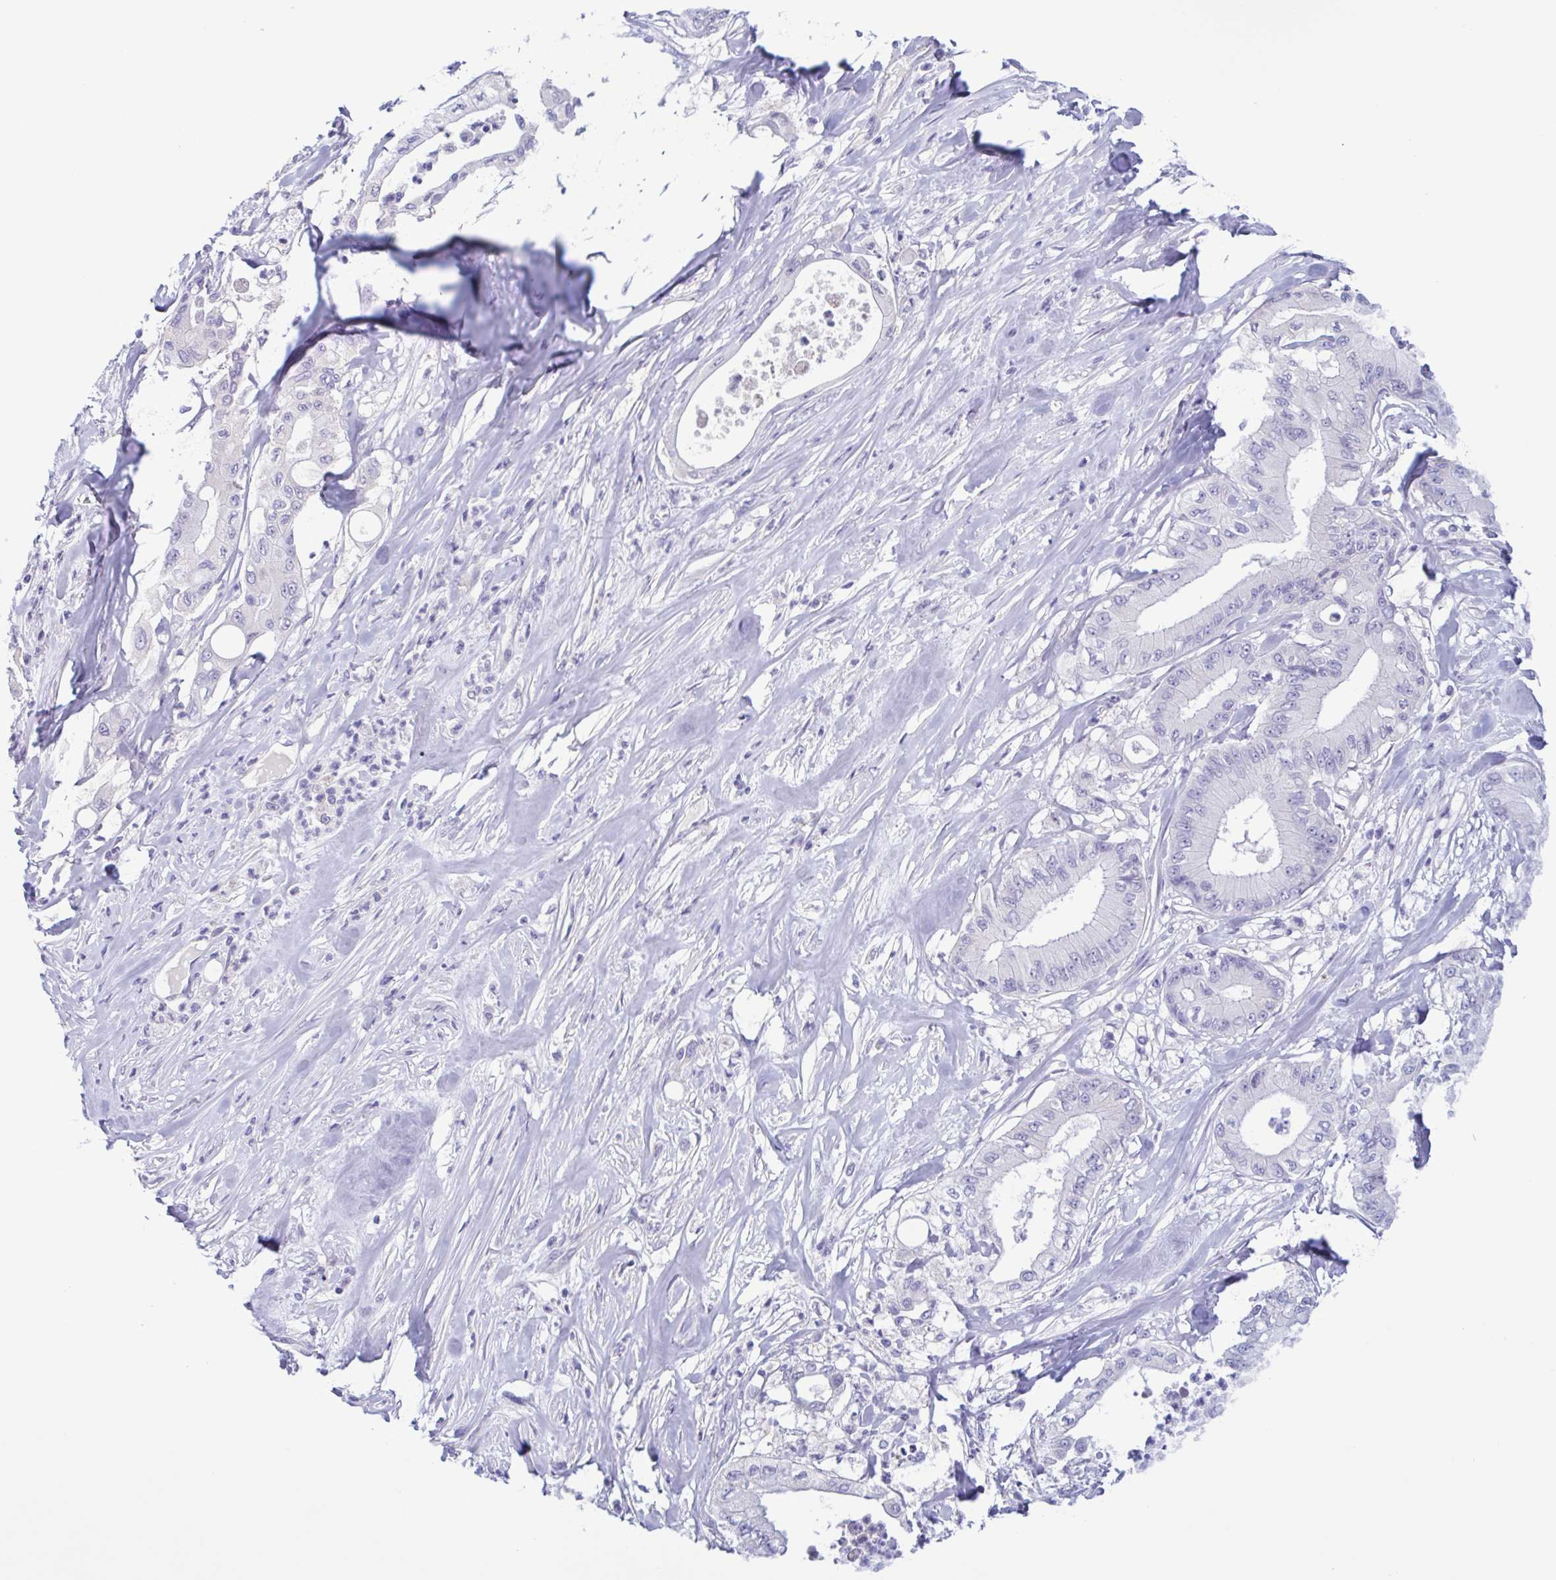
{"staining": {"intensity": "negative", "quantity": "none", "location": "none"}, "tissue": "pancreatic cancer", "cell_type": "Tumor cells", "image_type": "cancer", "snomed": [{"axis": "morphology", "description": "Adenocarcinoma, NOS"}, {"axis": "topography", "description": "Pancreas"}], "caption": "High power microscopy micrograph of an IHC micrograph of pancreatic cancer, revealing no significant staining in tumor cells.", "gene": "INAFM1", "patient": {"sex": "male", "age": 71}}